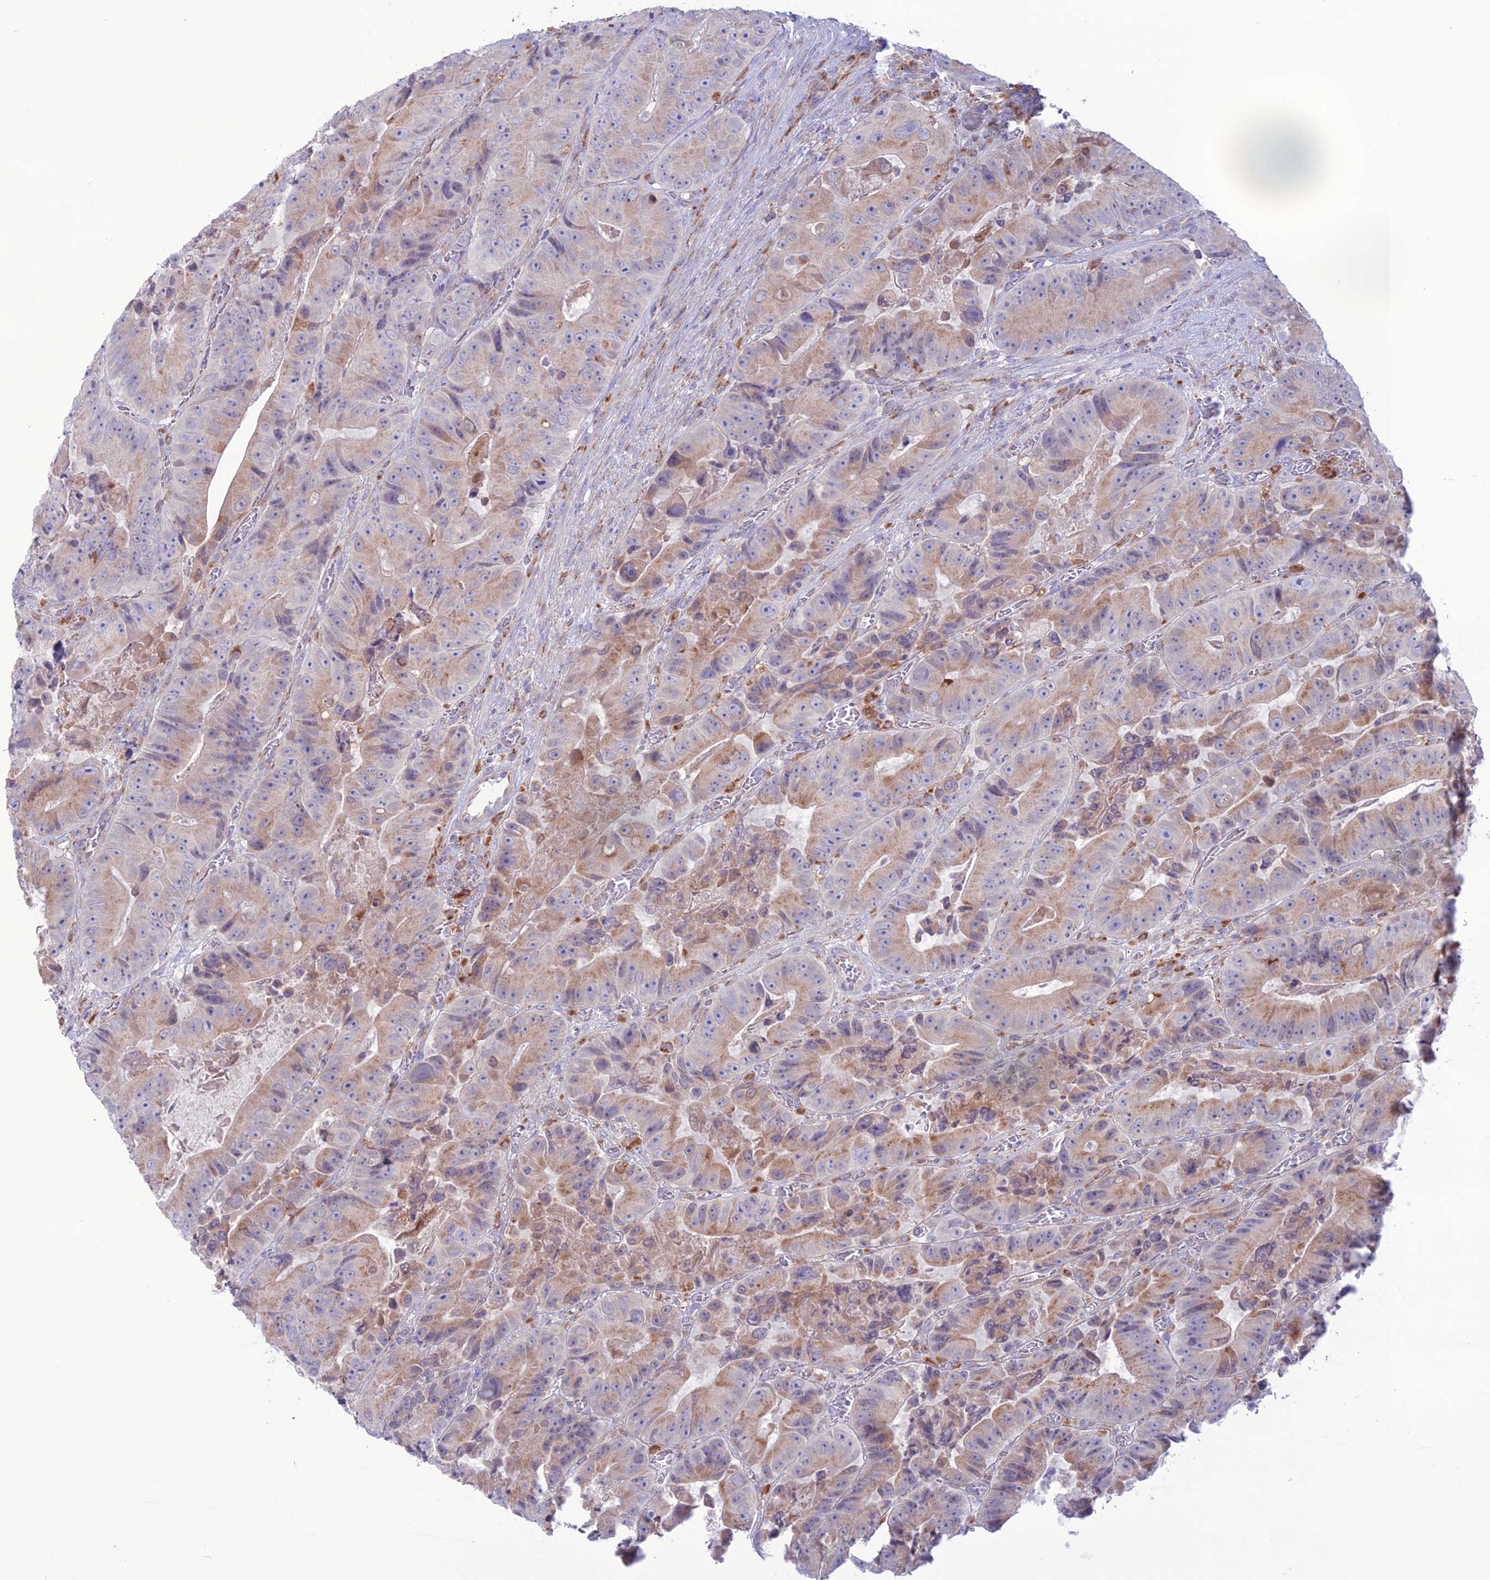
{"staining": {"intensity": "moderate", "quantity": "25%-75%", "location": "cytoplasmic/membranous"}, "tissue": "colorectal cancer", "cell_type": "Tumor cells", "image_type": "cancer", "snomed": [{"axis": "morphology", "description": "Adenocarcinoma, NOS"}, {"axis": "topography", "description": "Colon"}], "caption": "Immunohistochemical staining of colorectal cancer (adenocarcinoma) reveals medium levels of moderate cytoplasmic/membranous protein positivity in approximately 25%-75% of tumor cells. (DAB (3,3'-diaminobenzidine) IHC, brown staining for protein, blue staining for nuclei).", "gene": "CLCN7", "patient": {"sex": "female", "age": 86}}